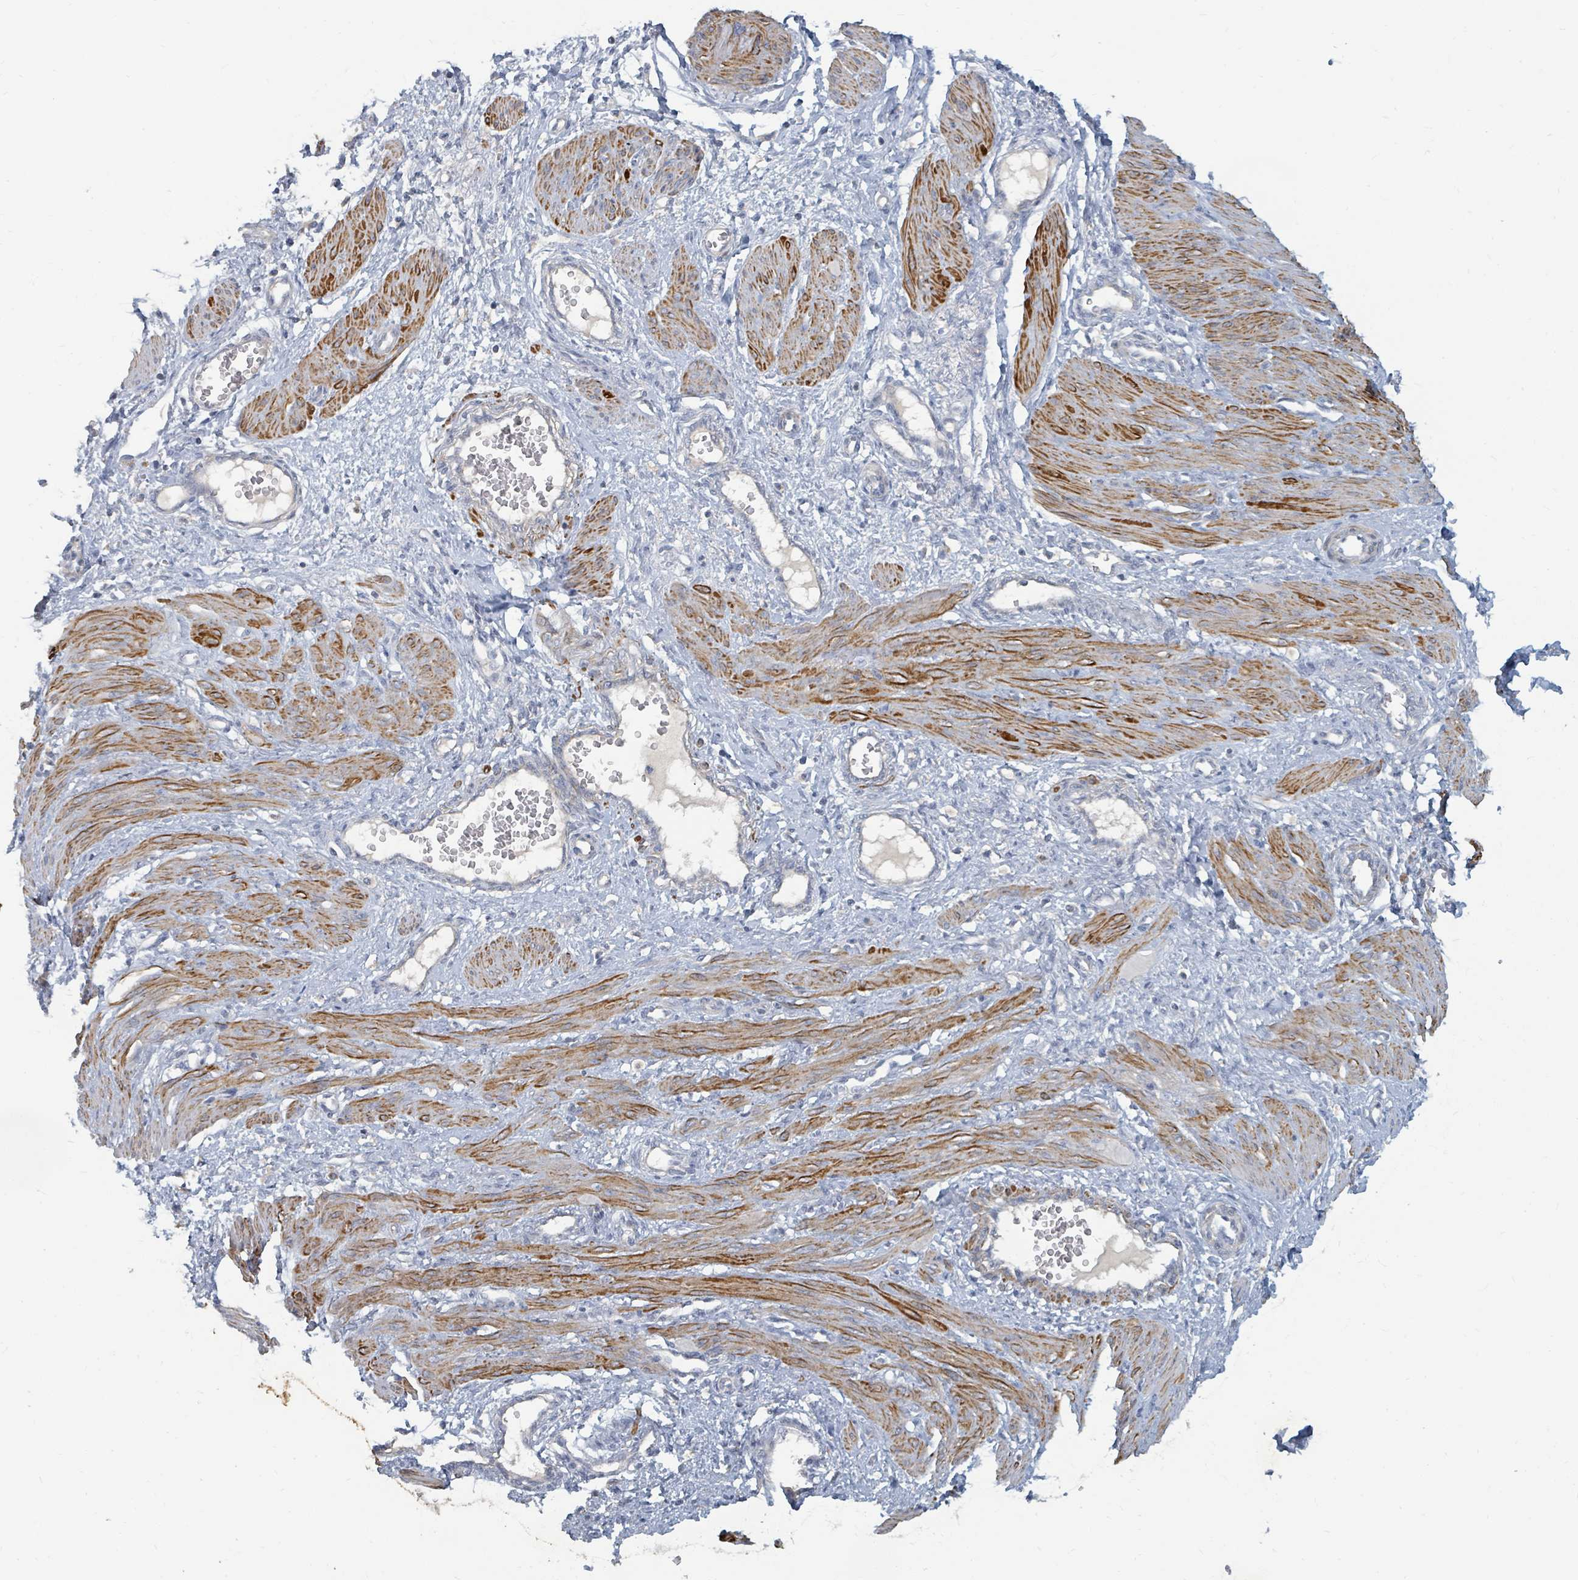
{"staining": {"intensity": "strong", "quantity": ">75%", "location": "cytoplasmic/membranous"}, "tissue": "smooth muscle", "cell_type": "Smooth muscle cells", "image_type": "normal", "snomed": [{"axis": "morphology", "description": "Normal tissue, NOS"}, {"axis": "topography", "description": "Endometrium"}], "caption": "Strong cytoplasmic/membranous protein positivity is present in about >75% of smooth muscle cells in smooth muscle.", "gene": "ARGFX", "patient": {"sex": "female", "age": 33}}